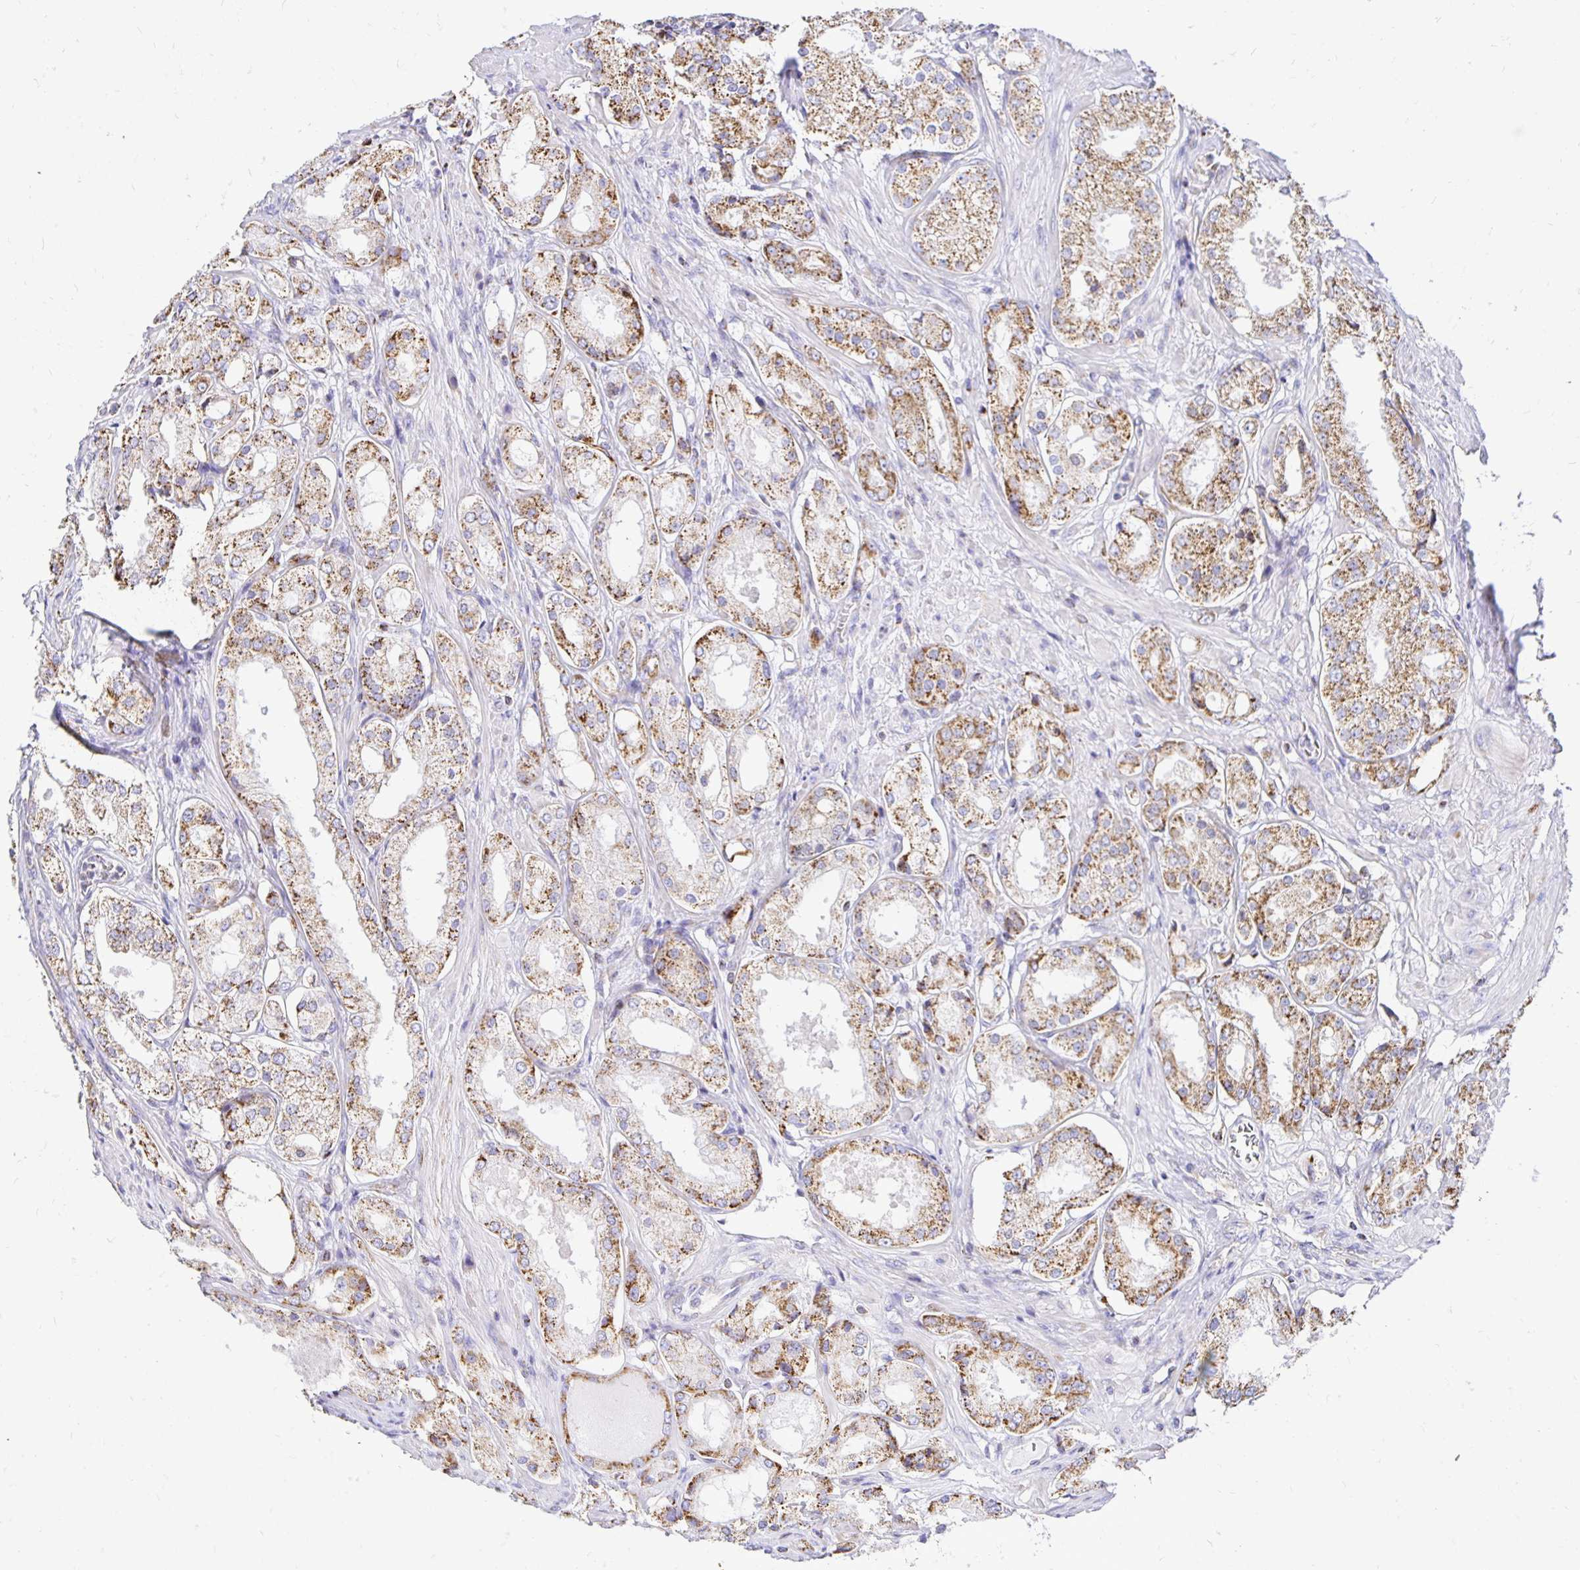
{"staining": {"intensity": "moderate", "quantity": ">75%", "location": "cytoplasmic/membranous"}, "tissue": "prostate cancer", "cell_type": "Tumor cells", "image_type": "cancer", "snomed": [{"axis": "morphology", "description": "Adenocarcinoma, Low grade"}, {"axis": "topography", "description": "Prostate"}], "caption": "Adenocarcinoma (low-grade) (prostate) stained with a protein marker demonstrates moderate staining in tumor cells.", "gene": "PLAAT2", "patient": {"sex": "male", "age": 68}}